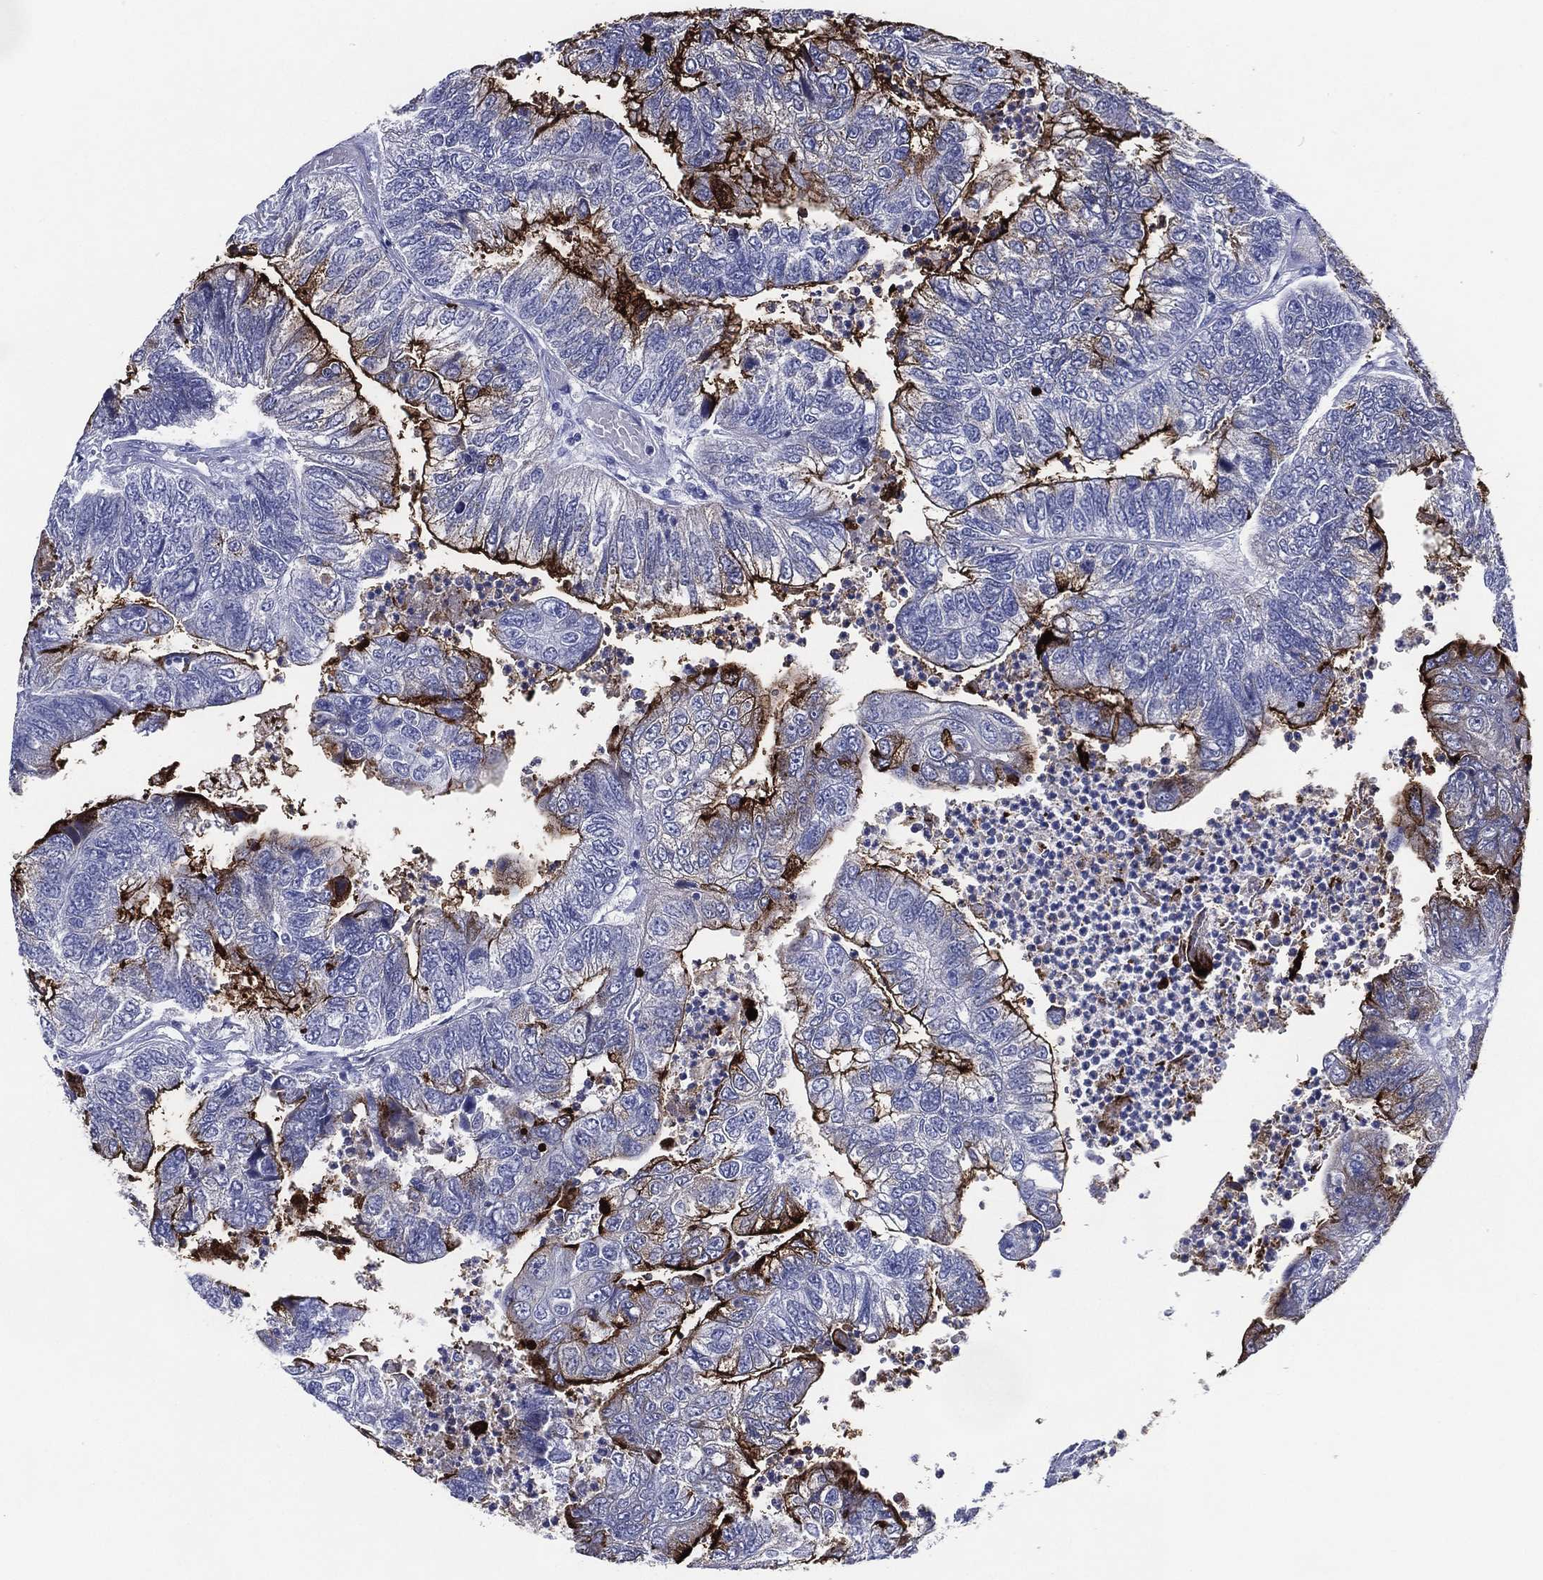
{"staining": {"intensity": "strong", "quantity": "25%-75%", "location": "cytoplasmic/membranous"}, "tissue": "colorectal cancer", "cell_type": "Tumor cells", "image_type": "cancer", "snomed": [{"axis": "morphology", "description": "Adenocarcinoma, NOS"}, {"axis": "topography", "description": "Colon"}], "caption": "Colorectal cancer stained with a protein marker reveals strong staining in tumor cells.", "gene": "ACE2", "patient": {"sex": "female", "age": 67}}